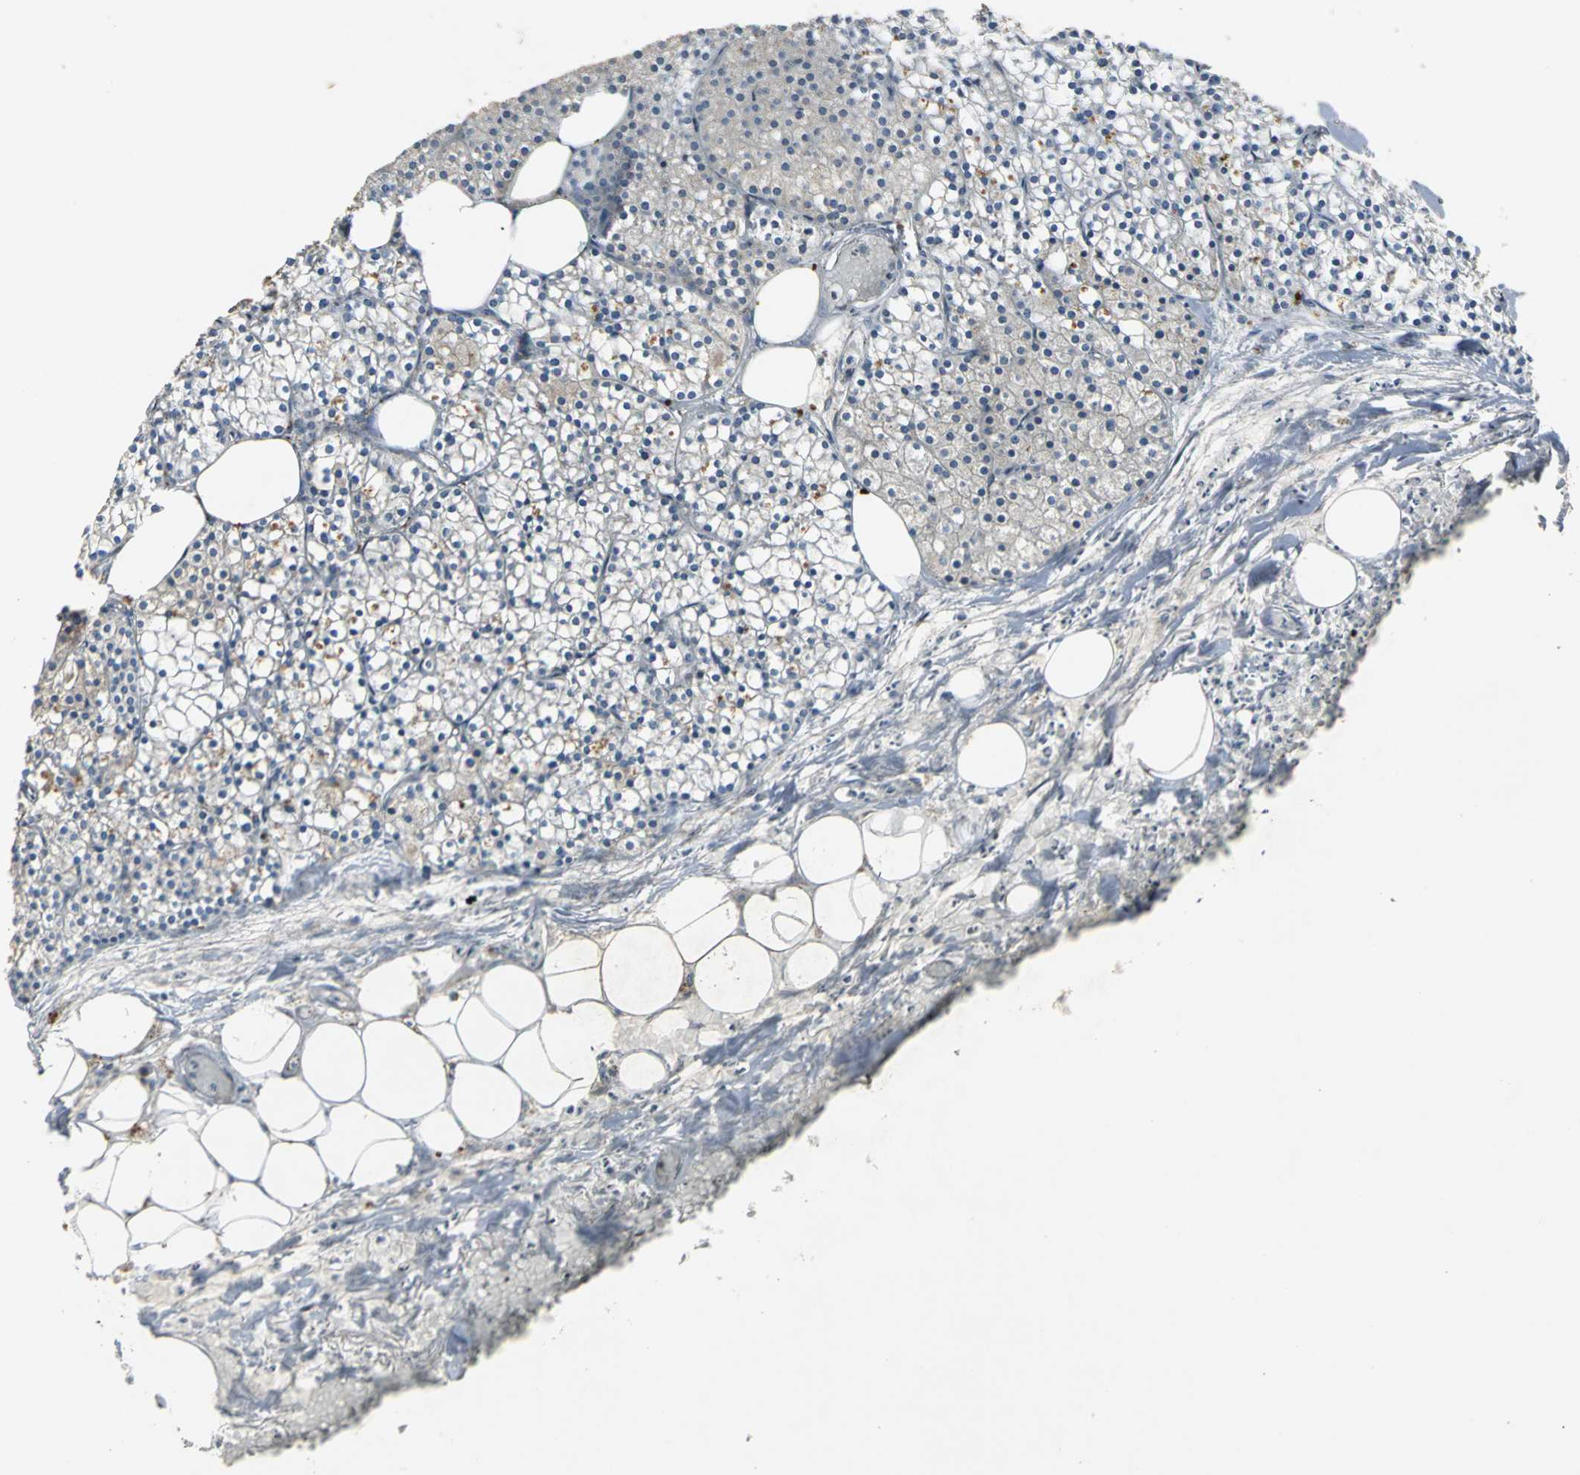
{"staining": {"intensity": "moderate", "quantity": "<25%", "location": "cytoplasmic/membranous"}, "tissue": "parathyroid gland", "cell_type": "Glandular cells", "image_type": "normal", "snomed": [{"axis": "morphology", "description": "Normal tissue, NOS"}, {"axis": "topography", "description": "Parathyroid gland"}], "caption": "Approximately <25% of glandular cells in unremarkable human parathyroid gland exhibit moderate cytoplasmic/membranous protein expression as visualized by brown immunohistochemical staining.", "gene": "SPPL2B", "patient": {"sex": "female", "age": 63}}